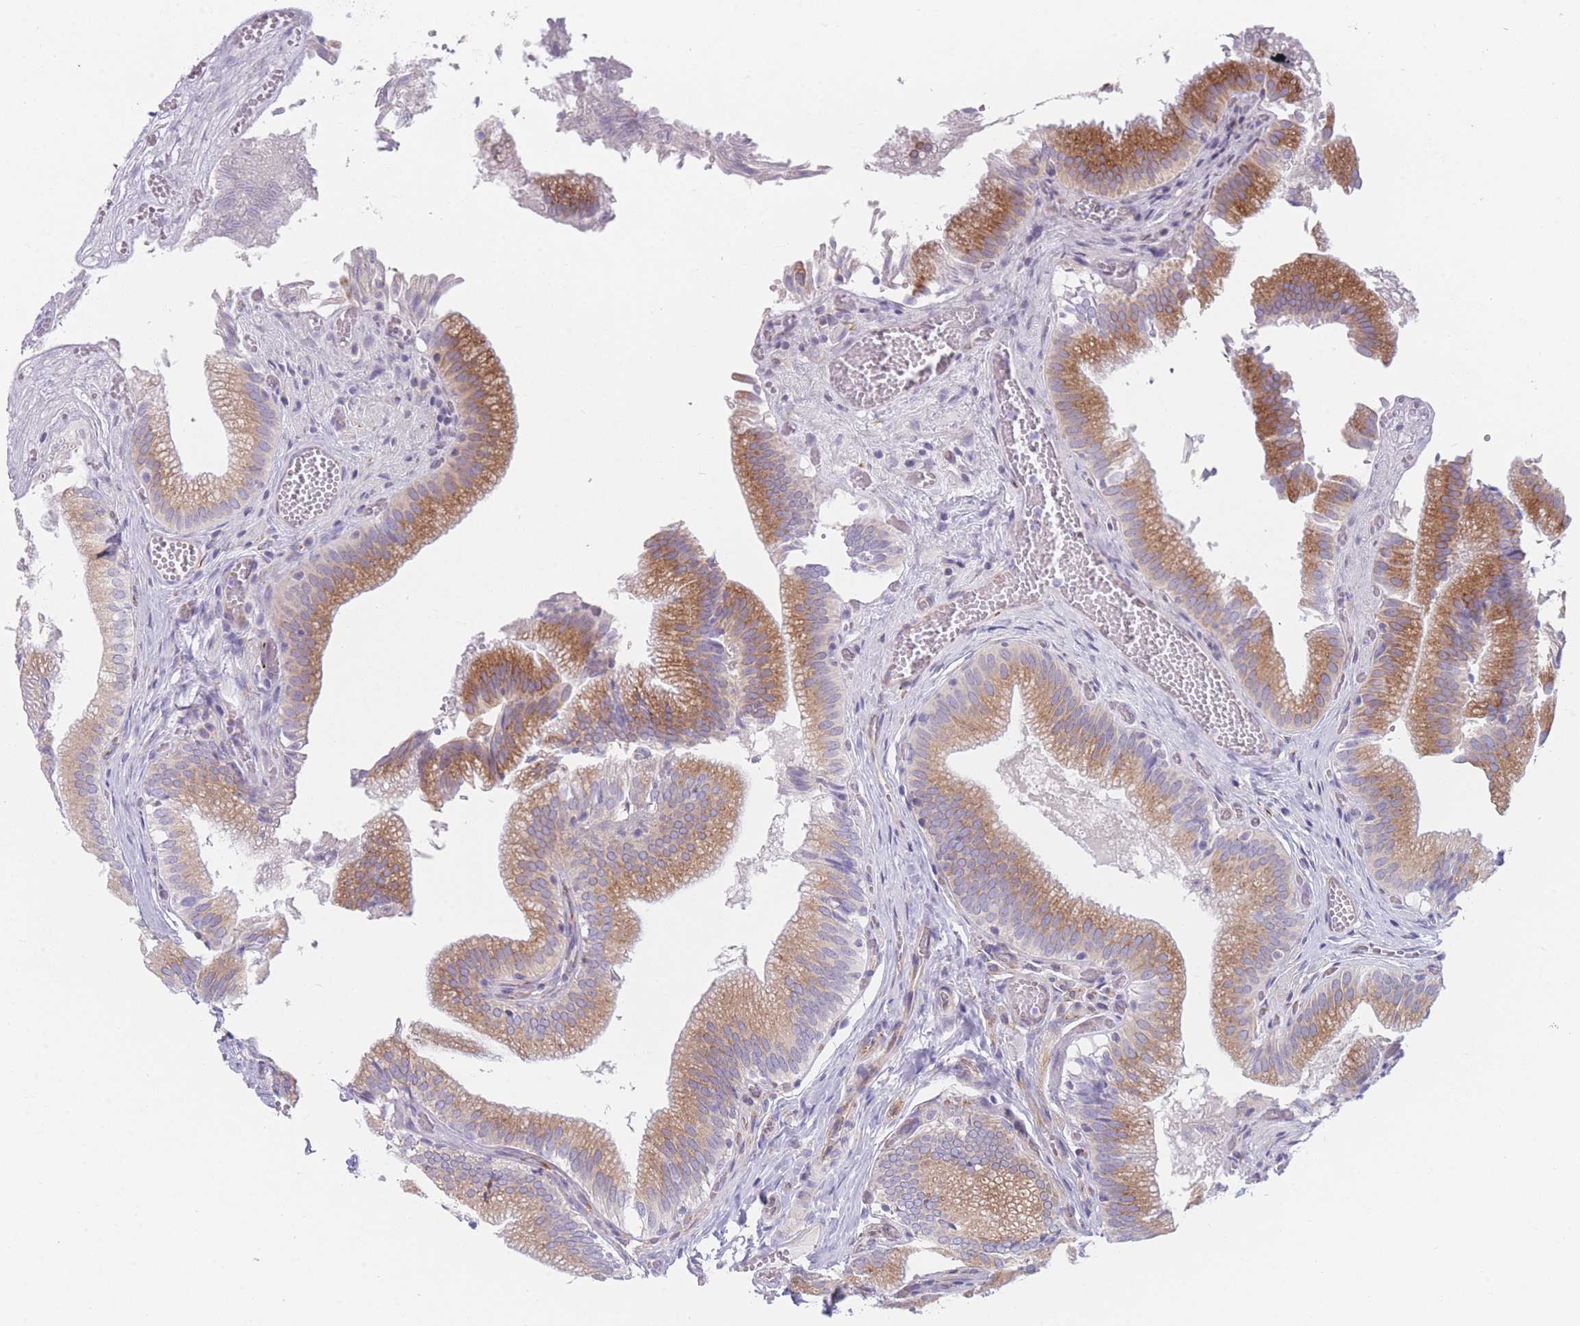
{"staining": {"intensity": "moderate", "quantity": ">75%", "location": "cytoplasmic/membranous"}, "tissue": "gallbladder", "cell_type": "Glandular cells", "image_type": "normal", "snomed": [{"axis": "morphology", "description": "Normal tissue, NOS"}, {"axis": "topography", "description": "Gallbladder"}, {"axis": "topography", "description": "Peripheral nerve tissue"}], "caption": "This photomicrograph exhibits benign gallbladder stained with IHC to label a protein in brown. The cytoplasmic/membranous of glandular cells show moderate positivity for the protein. Nuclei are counter-stained blue.", "gene": "AK9", "patient": {"sex": "male", "age": 17}}